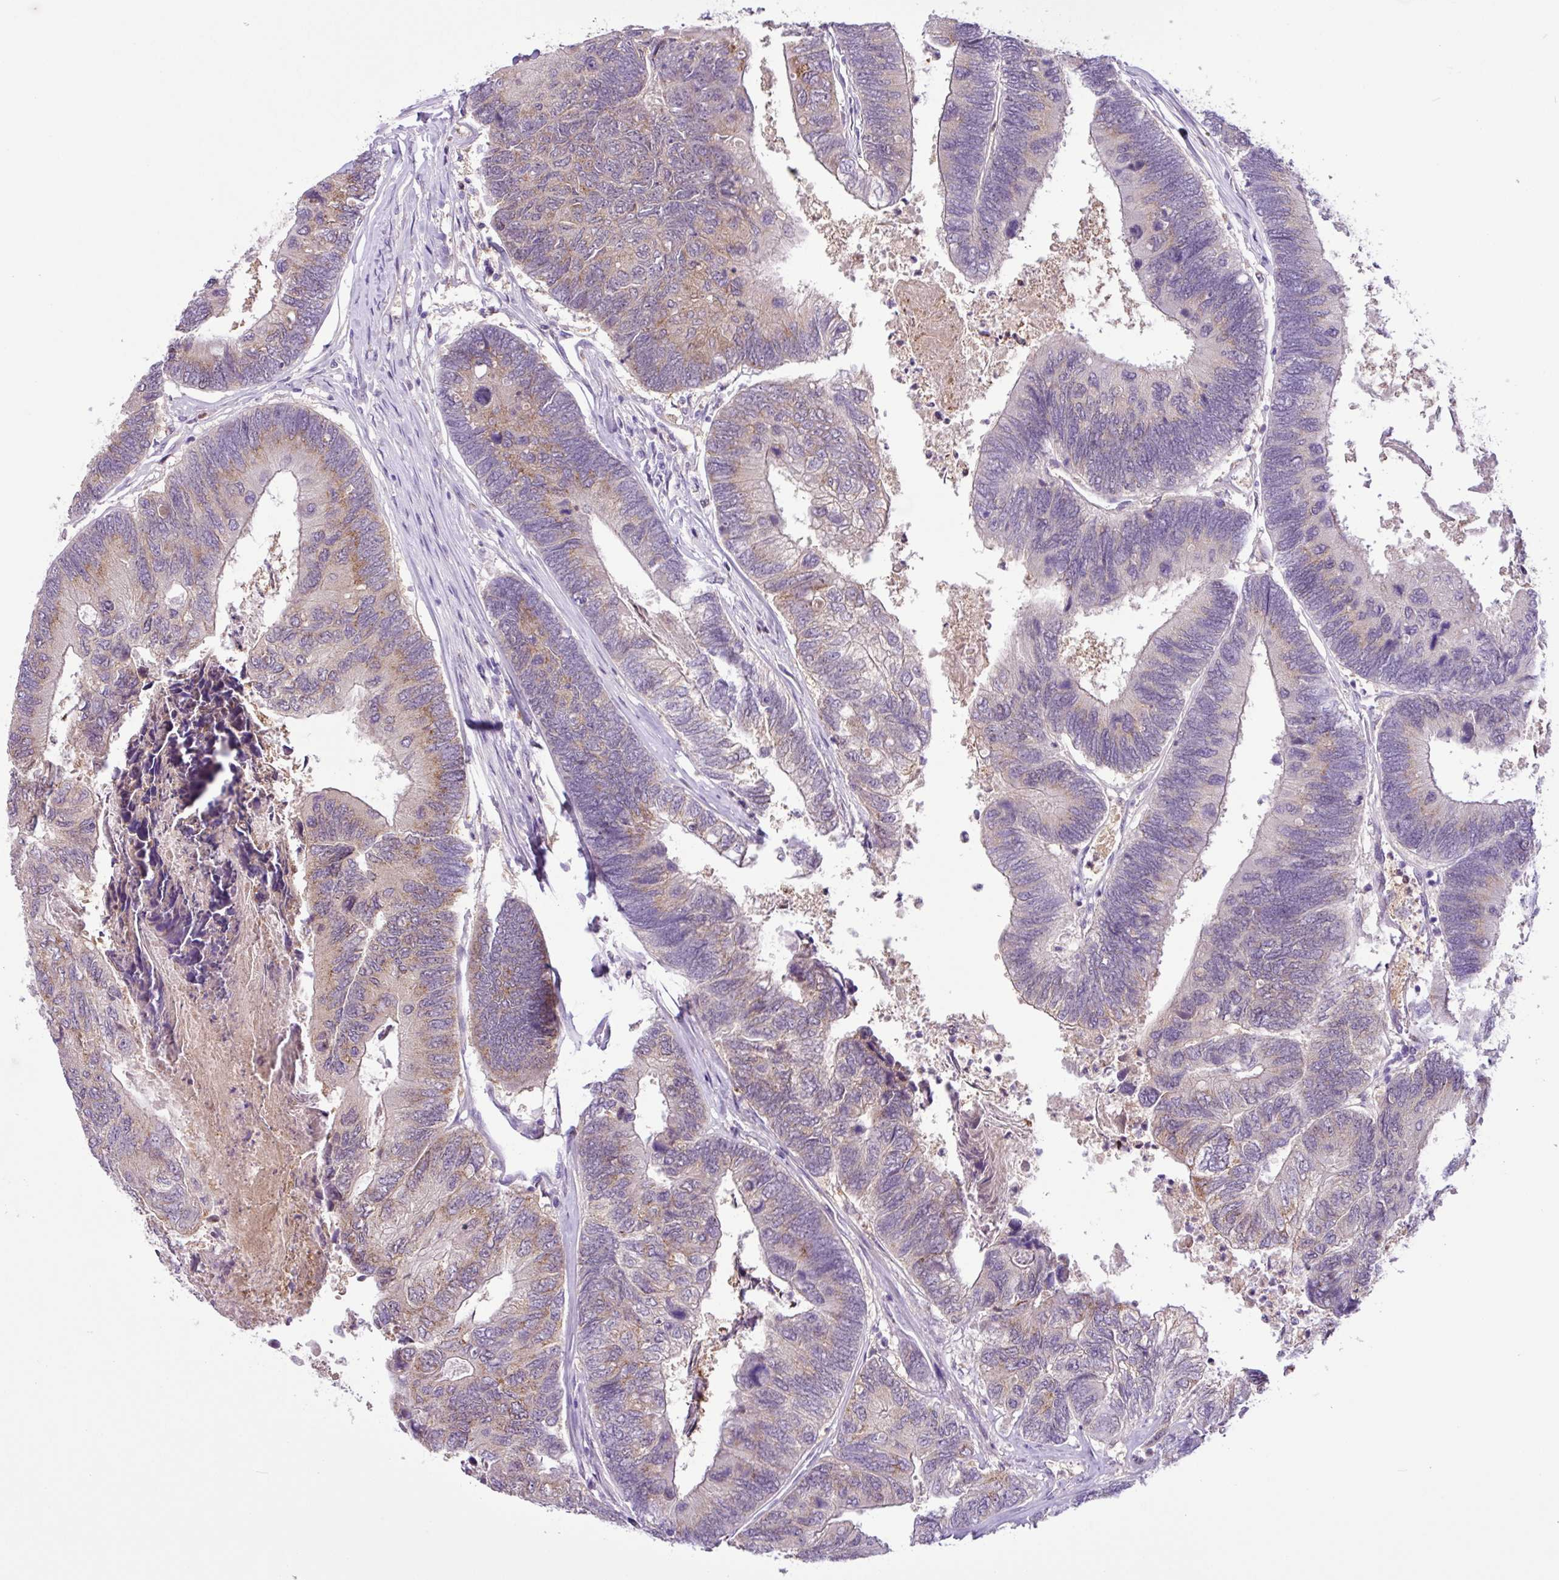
{"staining": {"intensity": "moderate", "quantity": "25%-75%", "location": "cytoplasmic/membranous"}, "tissue": "colorectal cancer", "cell_type": "Tumor cells", "image_type": "cancer", "snomed": [{"axis": "morphology", "description": "Adenocarcinoma, NOS"}, {"axis": "topography", "description": "Colon"}], "caption": "Tumor cells show medium levels of moderate cytoplasmic/membranous positivity in approximately 25%-75% of cells in adenocarcinoma (colorectal).", "gene": "TONSL", "patient": {"sex": "female", "age": 67}}